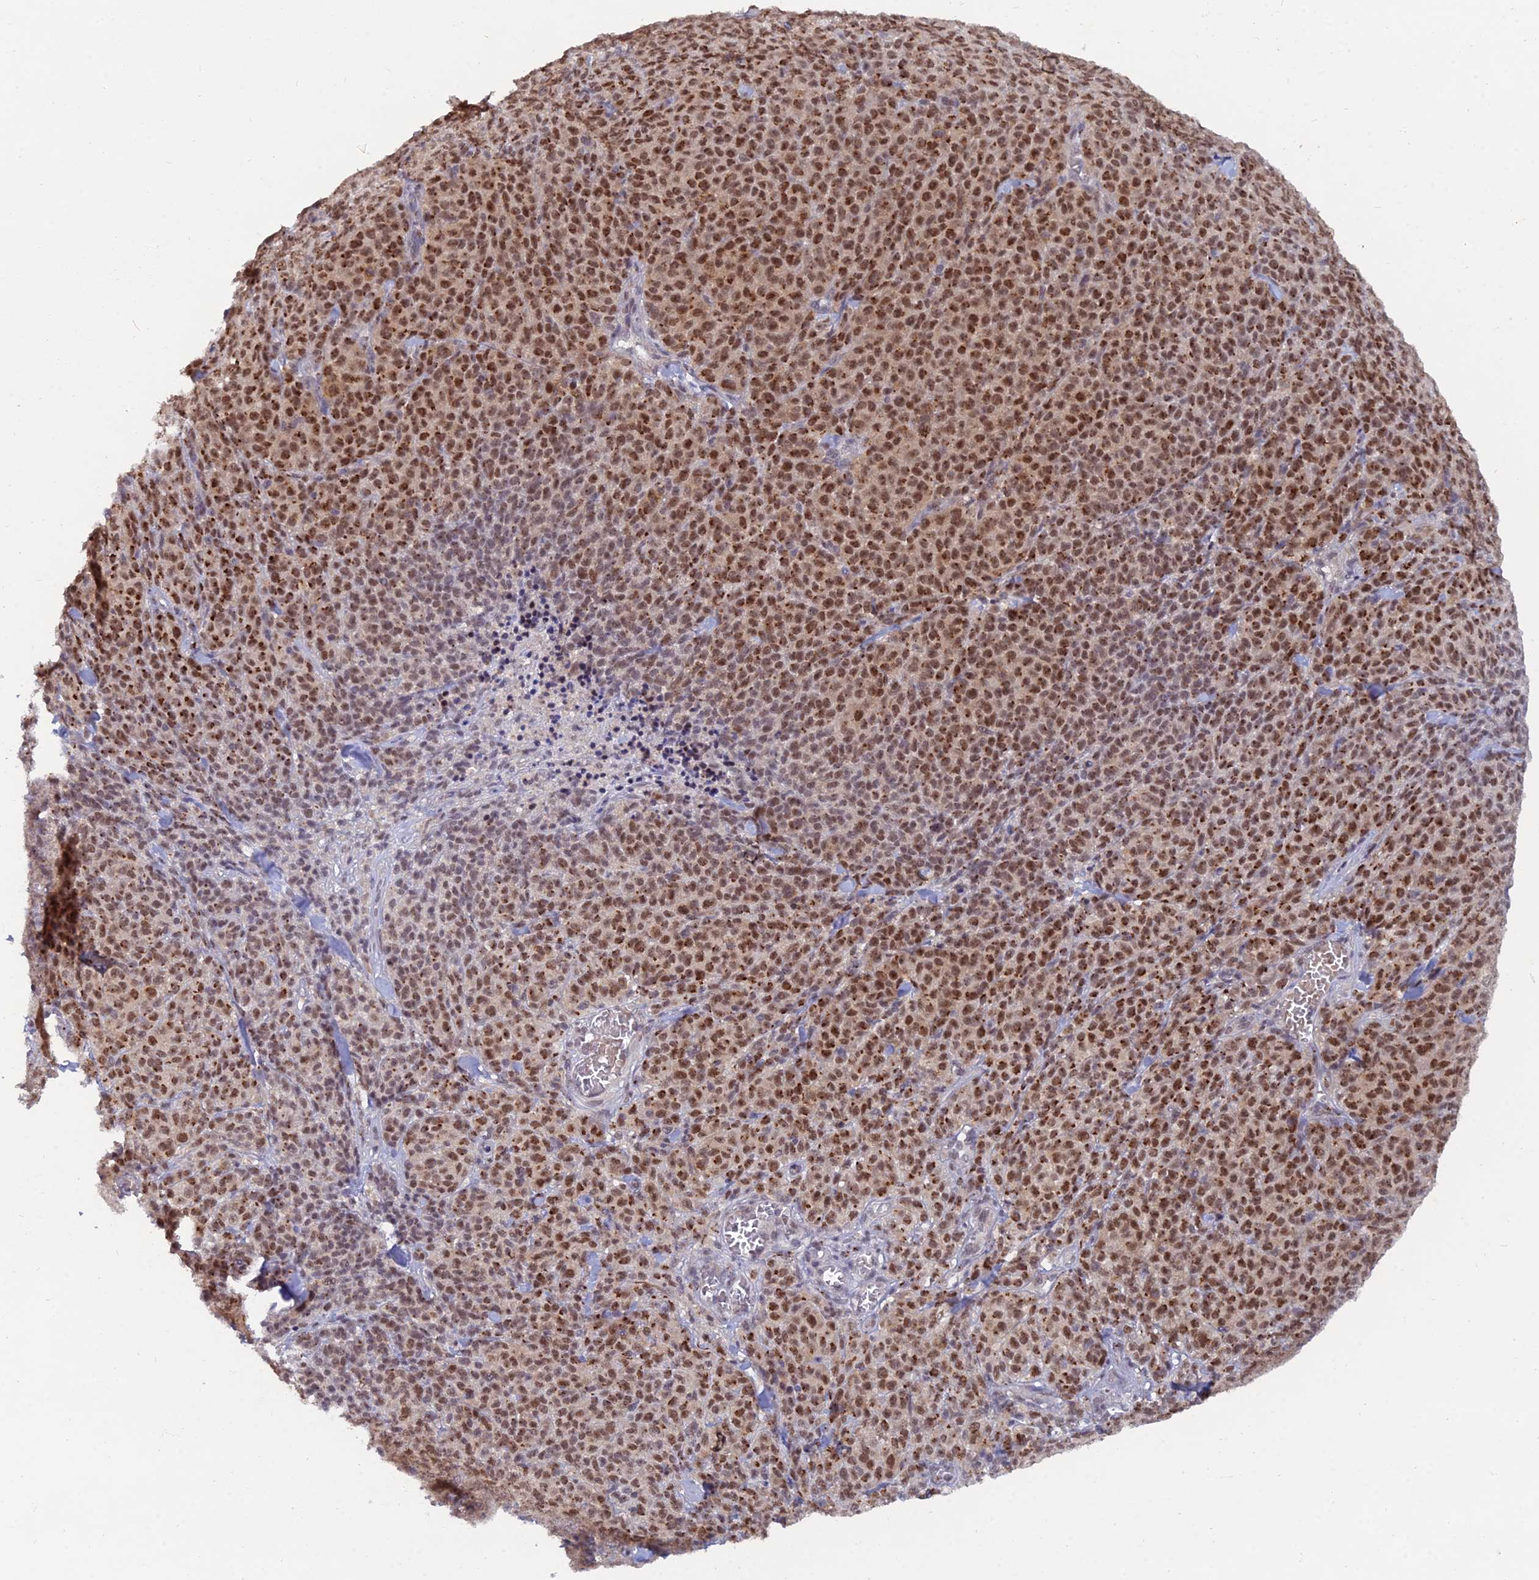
{"staining": {"intensity": "strong", "quantity": ">75%", "location": "cytoplasmic/membranous,nuclear"}, "tissue": "melanoma", "cell_type": "Tumor cells", "image_type": "cancer", "snomed": [{"axis": "morphology", "description": "Normal tissue, NOS"}, {"axis": "morphology", "description": "Malignant melanoma, NOS"}, {"axis": "topography", "description": "Skin"}], "caption": "Malignant melanoma stained with a brown dye displays strong cytoplasmic/membranous and nuclear positive expression in approximately >75% of tumor cells.", "gene": "THOC3", "patient": {"sex": "female", "age": 34}}